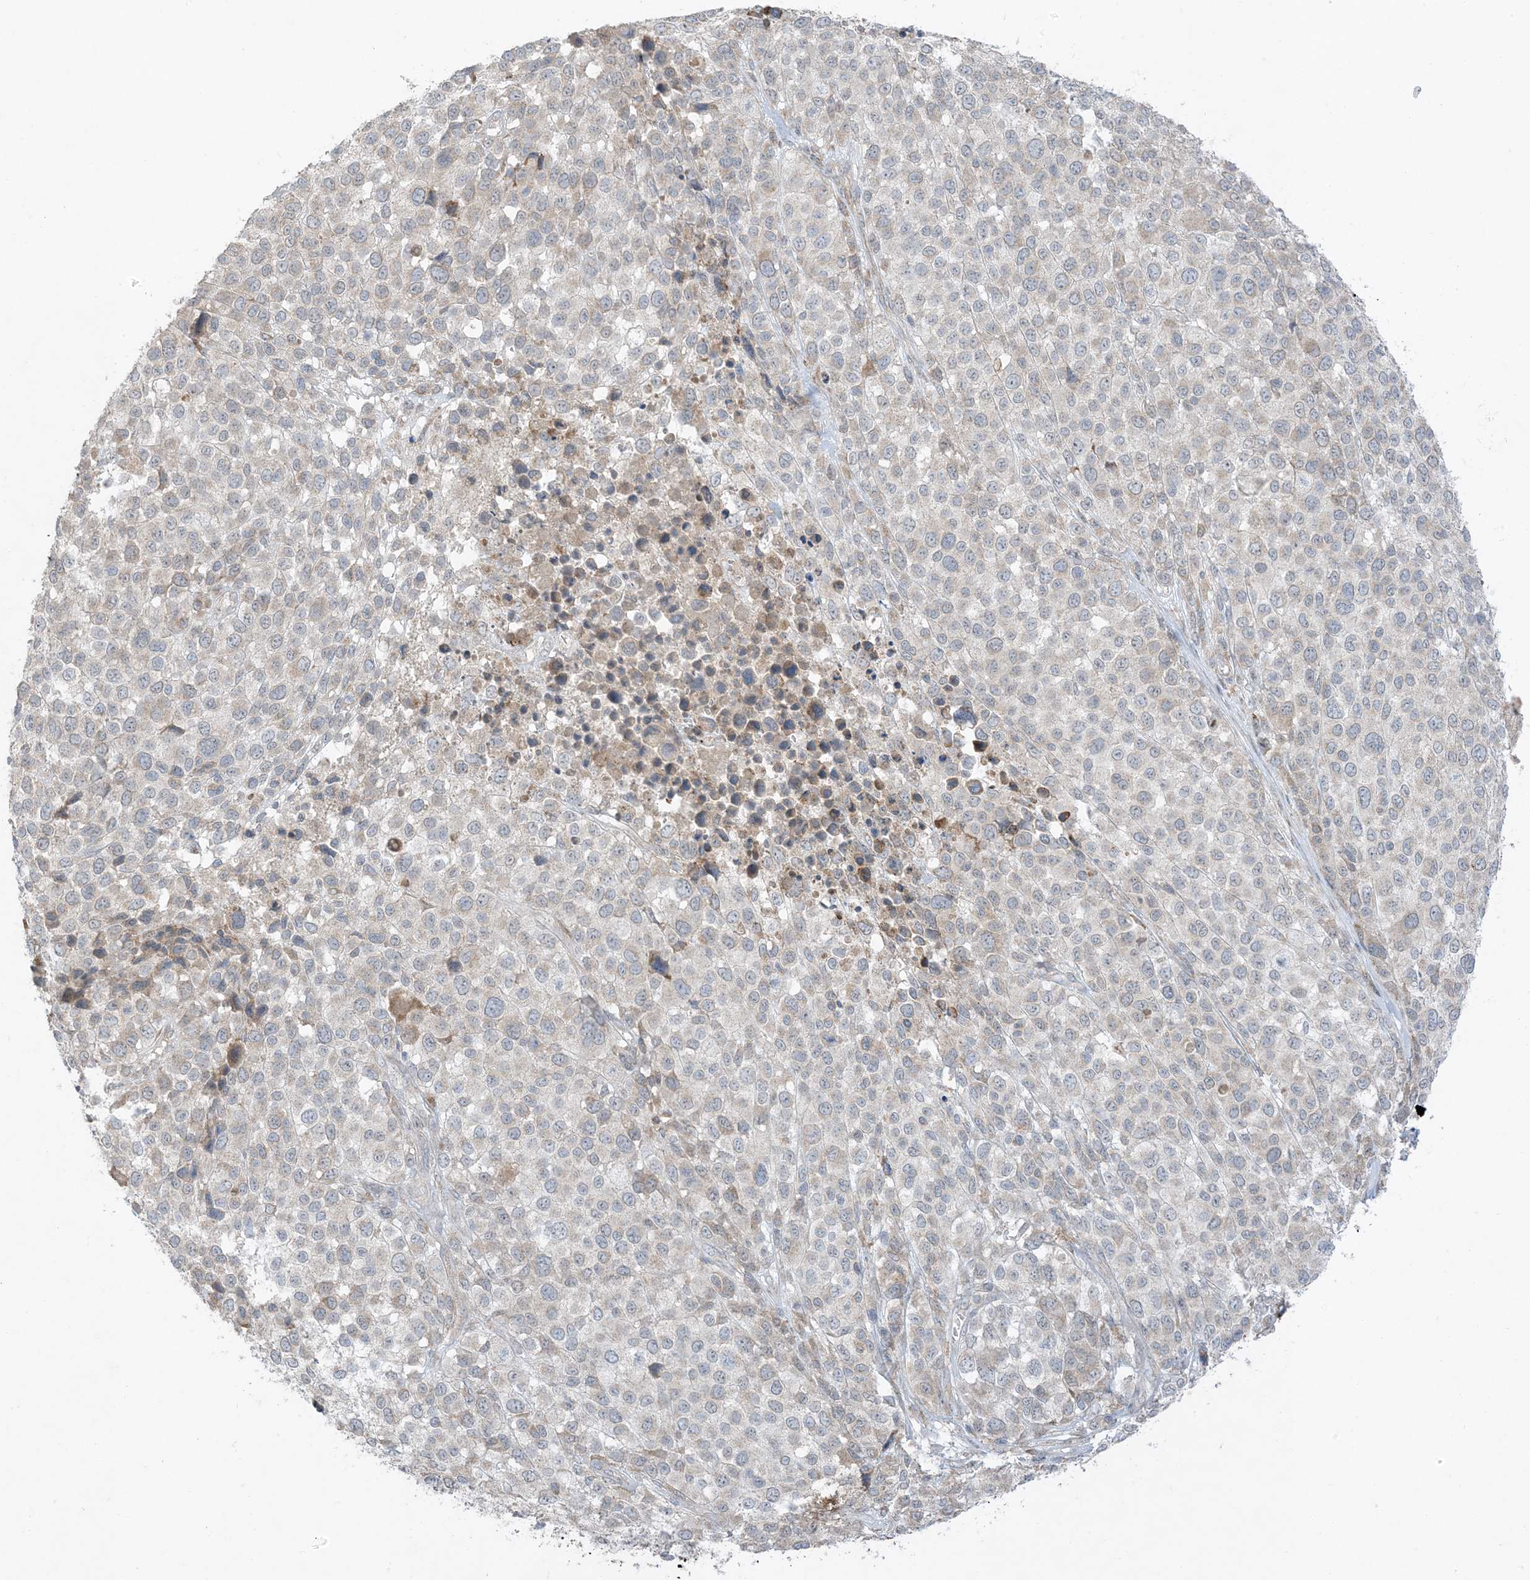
{"staining": {"intensity": "negative", "quantity": "none", "location": "none"}, "tissue": "melanoma", "cell_type": "Tumor cells", "image_type": "cancer", "snomed": [{"axis": "morphology", "description": "Malignant melanoma, NOS"}, {"axis": "topography", "description": "Skin of trunk"}], "caption": "DAB immunohistochemical staining of malignant melanoma demonstrates no significant staining in tumor cells.", "gene": "ODC1", "patient": {"sex": "male", "age": 71}}